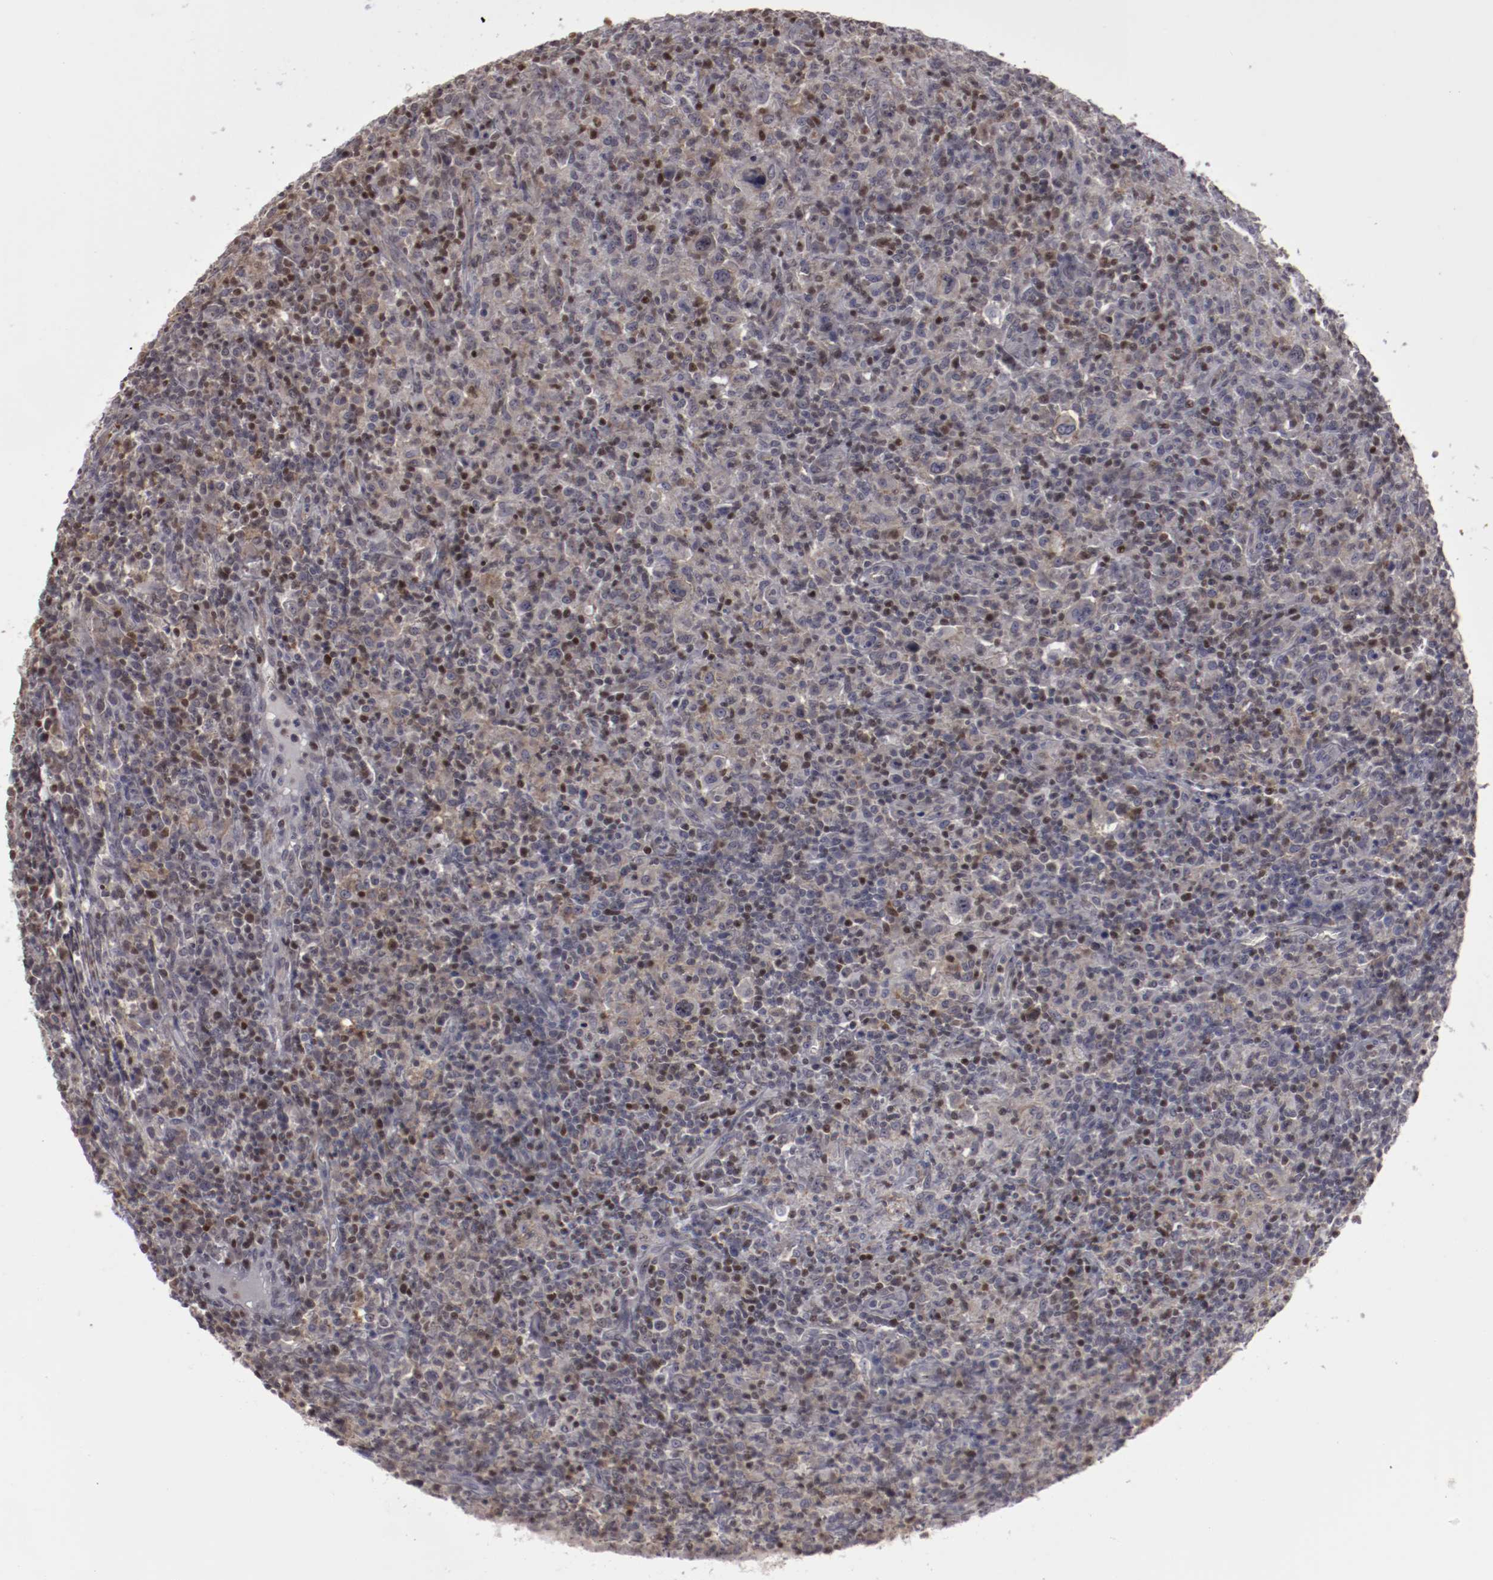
{"staining": {"intensity": "negative", "quantity": "none", "location": "none"}, "tissue": "lymphoma", "cell_type": "Tumor cells", "image_type": "cancer", "snomed": [{"axis": "morphology", "description": "Hodgkin's disease, NOS"}, {"axis": "topography", "description": "Lymph node"}], "caption": "The immunohistochemistry micrograph has no significant expression in tumor cells of Hodgkin's disease tissue.", "gene": "LEF1", "patient": {"sex": "male", "age": 65}}